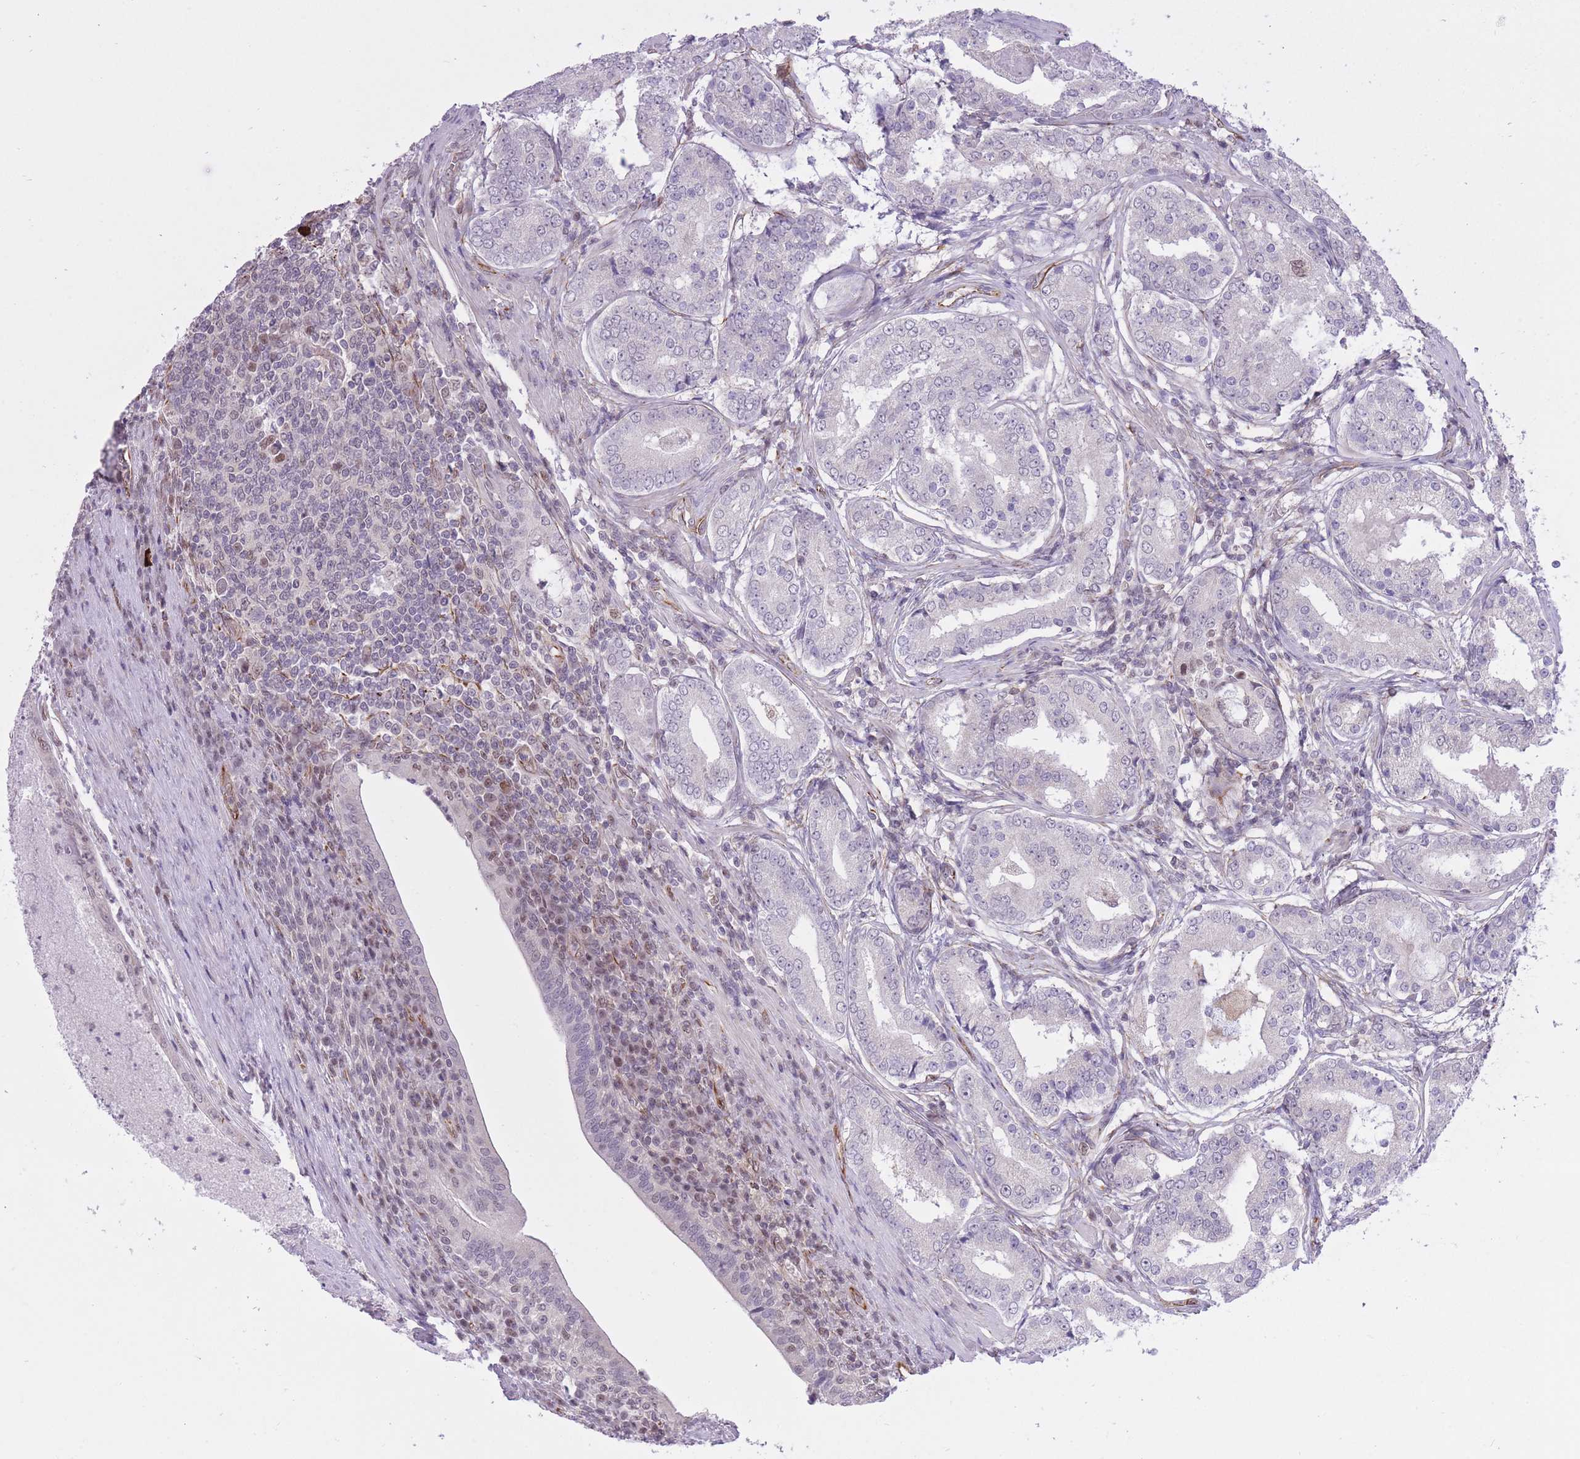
{"staining": {"intensity": "negative", "quantity": "none", "location": "none"}, "tissue": "prostate cancer", "cell_type": "Tumor cells", "image_type": "cancer", "snomed": [{"axis": "morphology", "description": "Adenocarcinoma, Low grade"}, {"axis": "topography", "description": "Prostate"}], "caption": "The photomicrograph demonstrates no significant staining in tumor cells of prostate cancer (low-grade adenocarcinoma).", "gene": "ELL", "patient": {"sex": "male", "age": 68}}